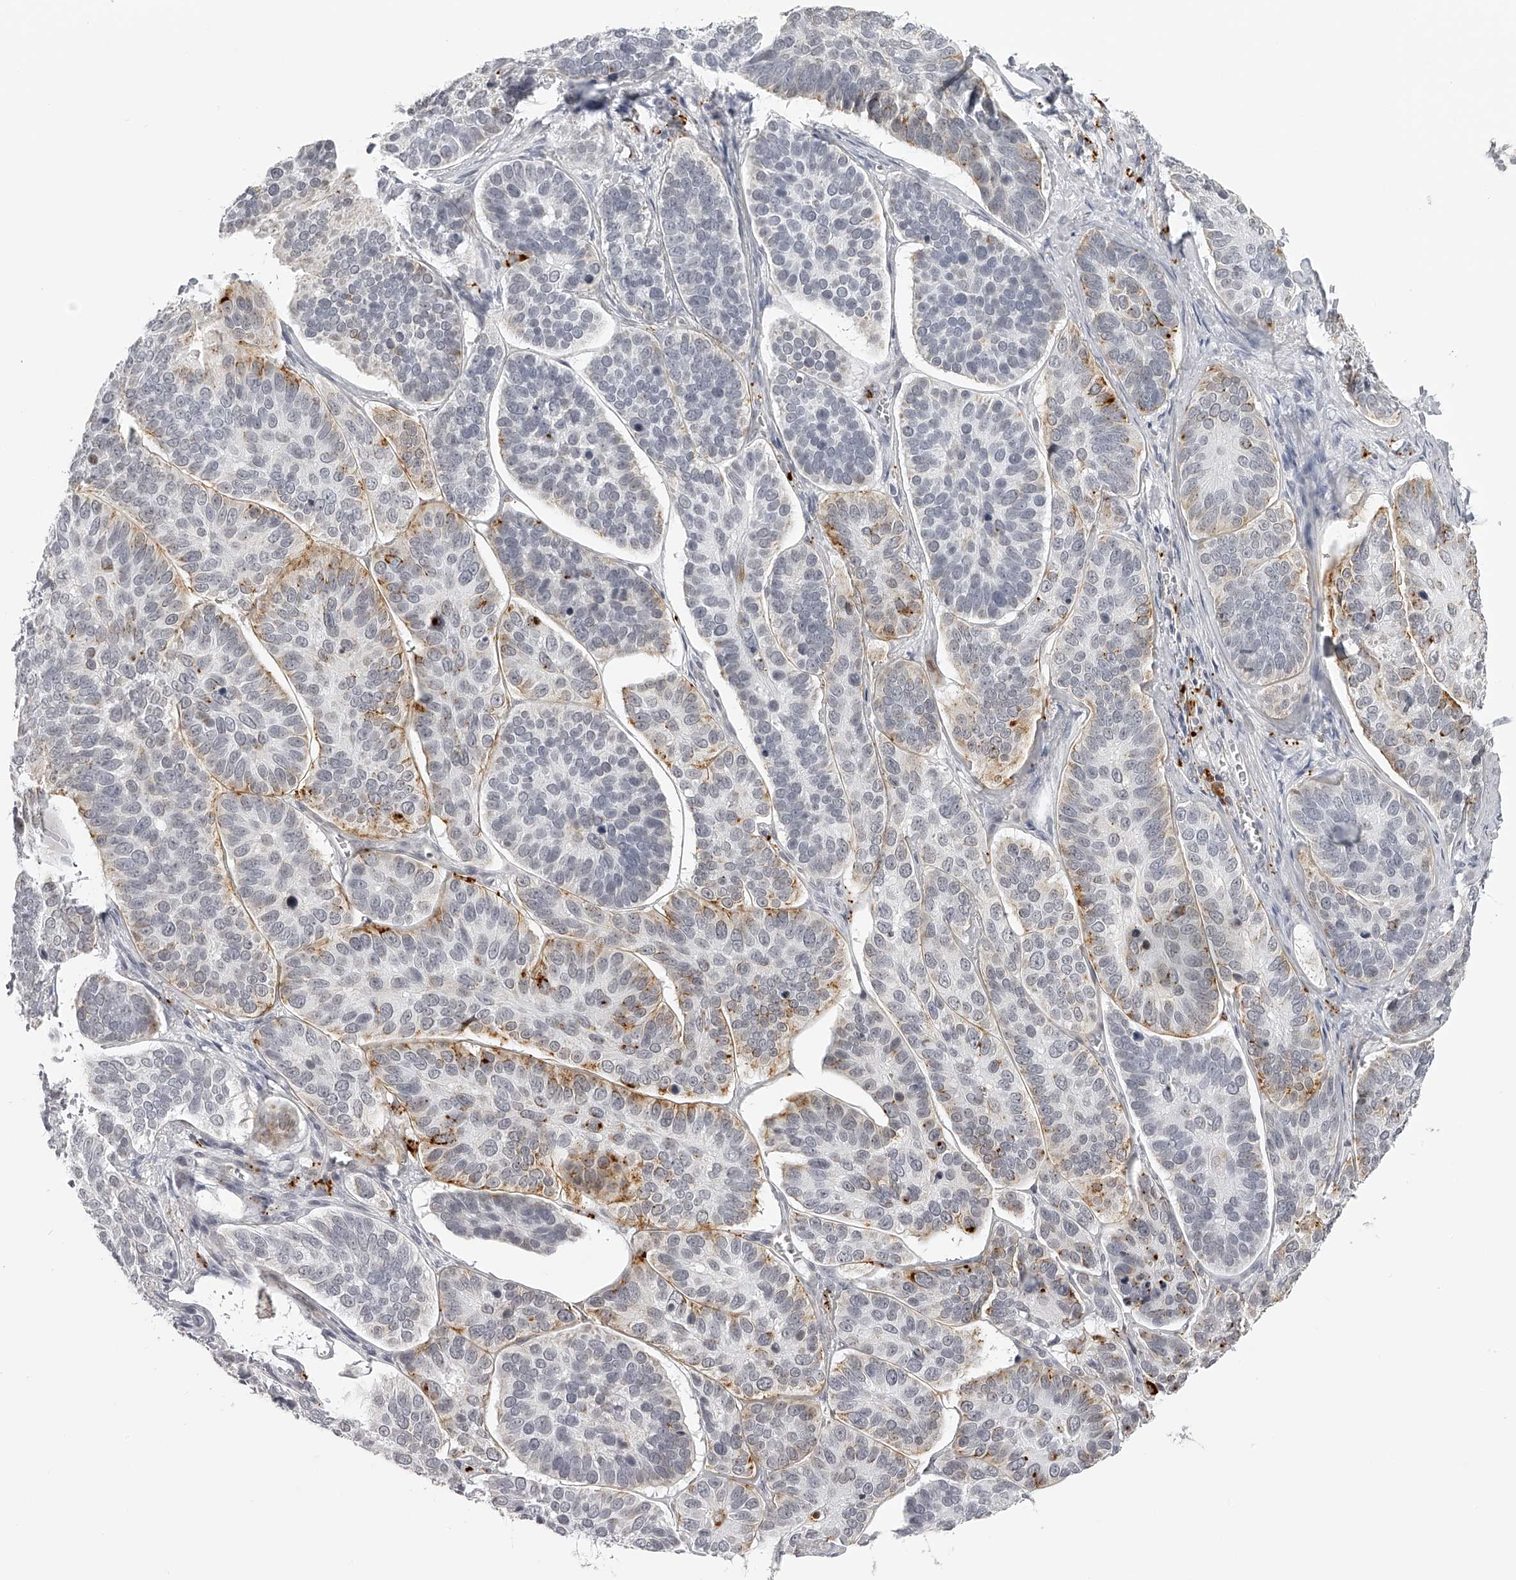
{"staining": {"intensity": "moderate", "quantity": "<25%", "location": "cytoplasmic/membranous"}, "tissue": "skin cancer", "cell_type": "Tumor cells", "image_type": "cancer", "snomed": [{"axis": "morphology", "description": "Basal cell carcinoma"}, {"axis": "topography", "description": "Skin"}], "caption": "Immunohistochemistry (IHC) photomicrograph of human skin cancer stained for a protein (brown), which reveals low levels of moderate cytoplasmic/membranous staining in about <25% of tumor cells.", "gene": "RNF220", "patient": {"sex": "male", "age": 62}}